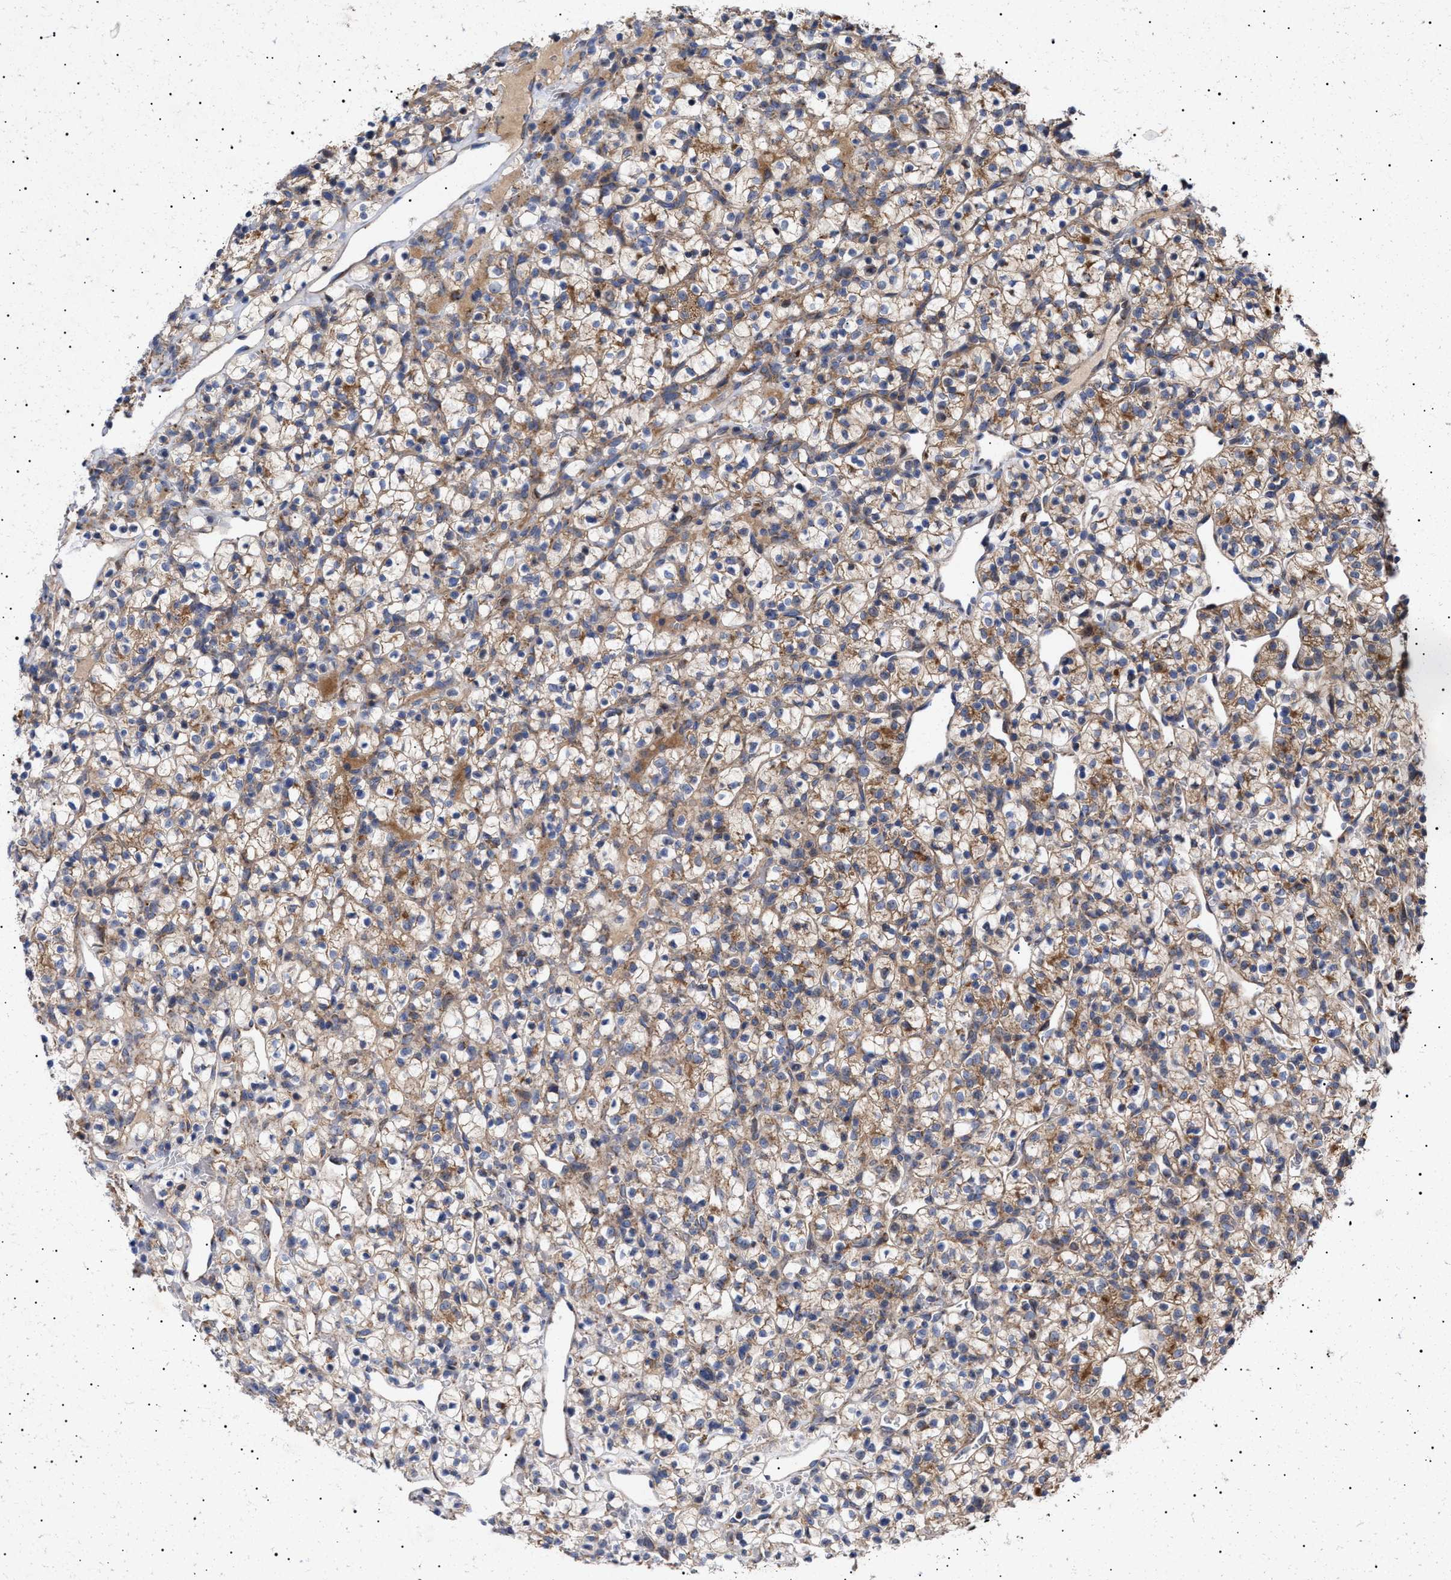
{"staining": {"intensity": "moderate", "quantity": ">75%", "location": "cytoplasmic/membranous"}, "tissue": "renal cancer", "cell_type": "Tumor cells", "image_type": "cancer", "snomed": [{"axis": "morphology", "description": "Adenocarcinoma, NOS"}, {"axis": "topography", "description": "Kidney"}], "caption": "Immunohistochemistry (IHC) photomicrograph of neoplastic tissue: renal cancer stained using IHC shows medium levels of moderate protein expression localized specifically in the cytoplasmic/membranous of tumor cells, appearing as a cytoplasmic/membranous brown color.", "gene": "MRPL10", "patient": {"sex": "female", "age": 57}}